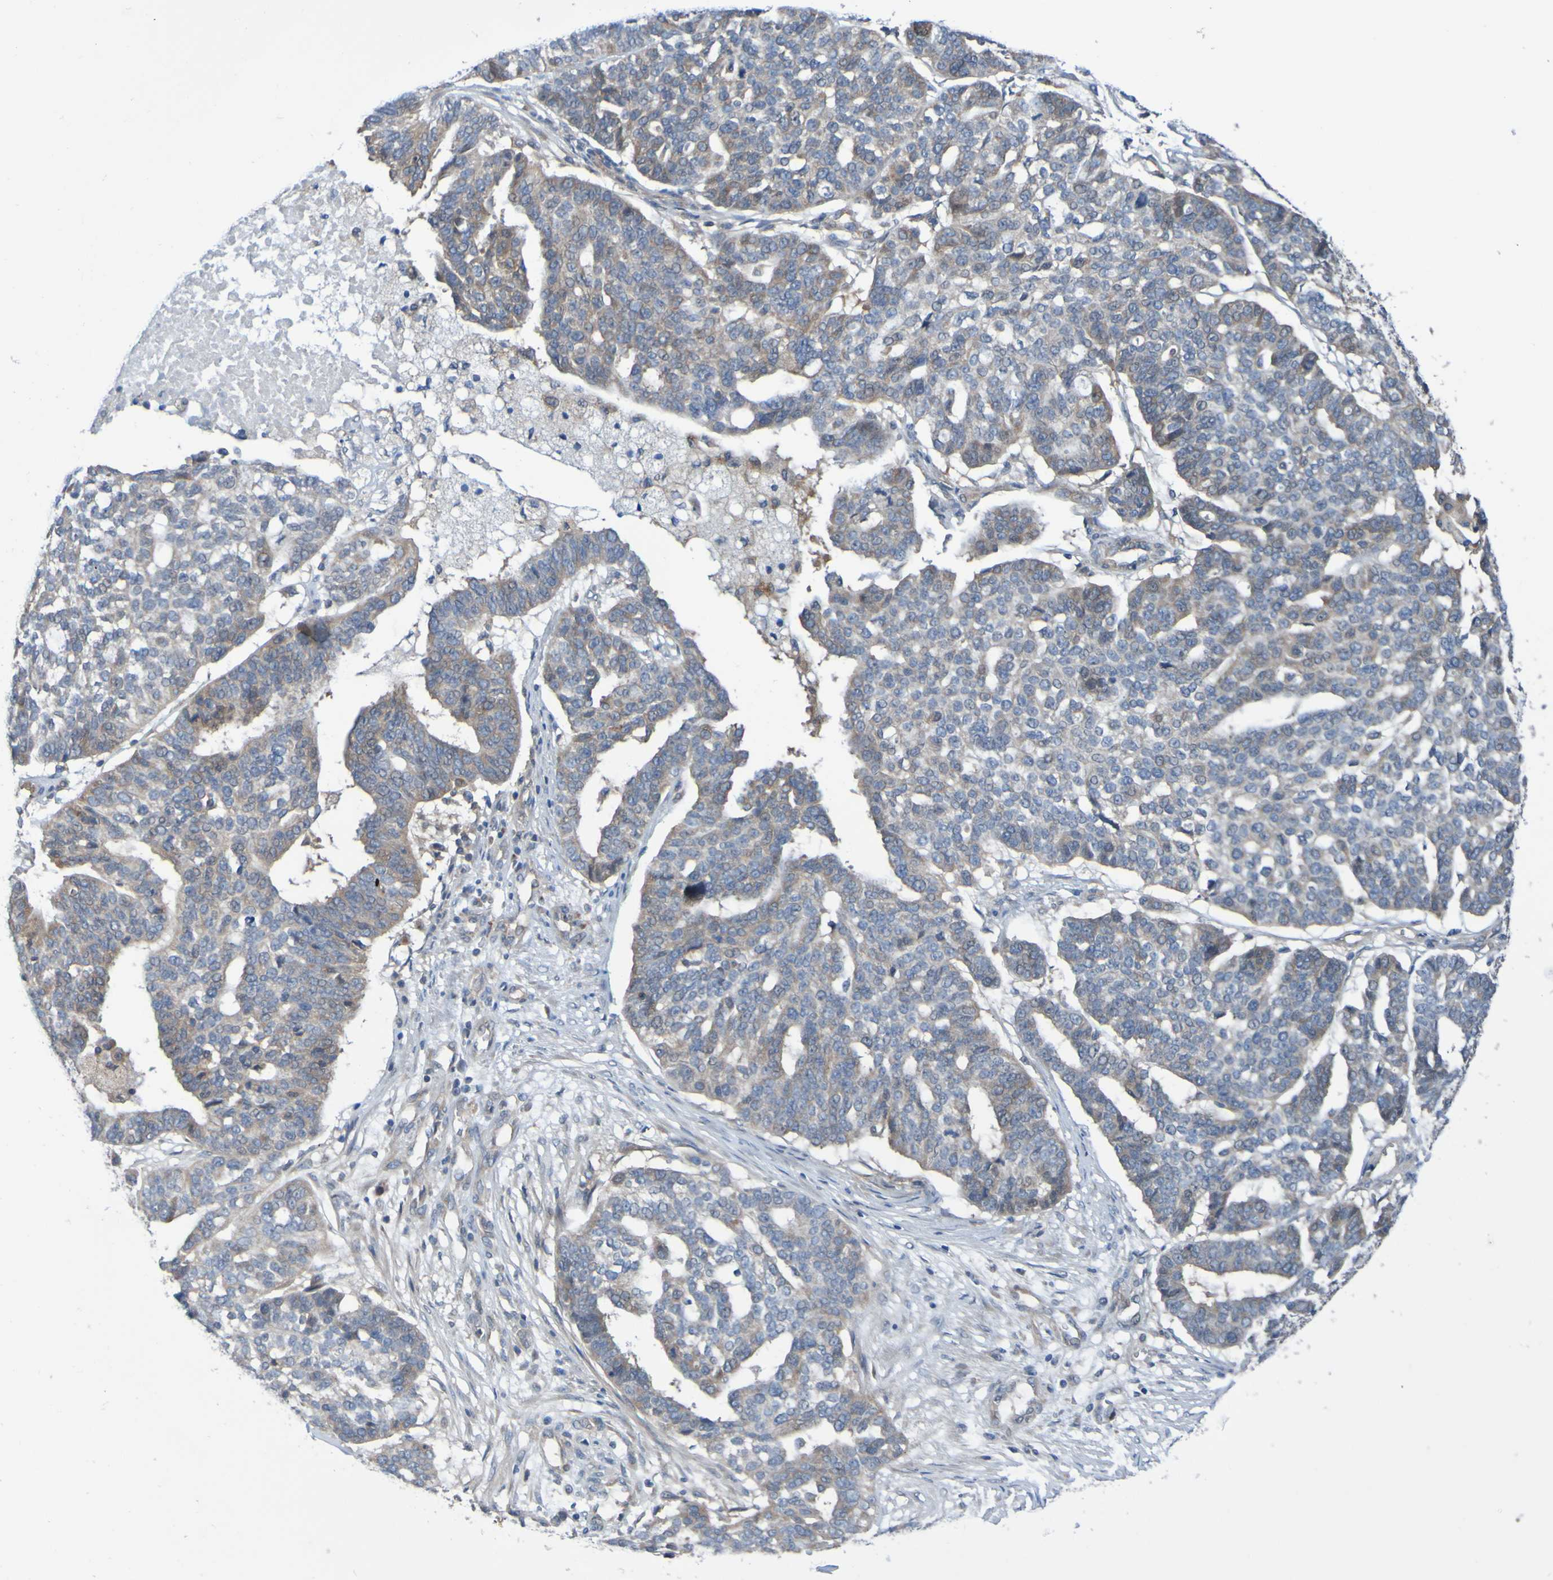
{"staining": {"intensity": "weak", "quantity": ">75%", "location": "cytoplasmic/membranous"}, "tissue": "ovarian cancer", "cell_type": "Tumor cells", "image_type": "cancer", "snomed": [{"axis": "morphology", "description": "Cystadenocarcinoma, serous, NOS"}, {"axis": "topography", "description": "Ovary"}], "caption": "DAB (3,3'-diaminobenzidine) immunohistochemical staining of human ovarian cancer (serous cystadenocarcinoma) demonstrates weak cytoplasmic/membranous protein positivity in approximately >75% of tumor cells.", "gene": "SDK1", "patient": {"sex": "female", "age": 59}}